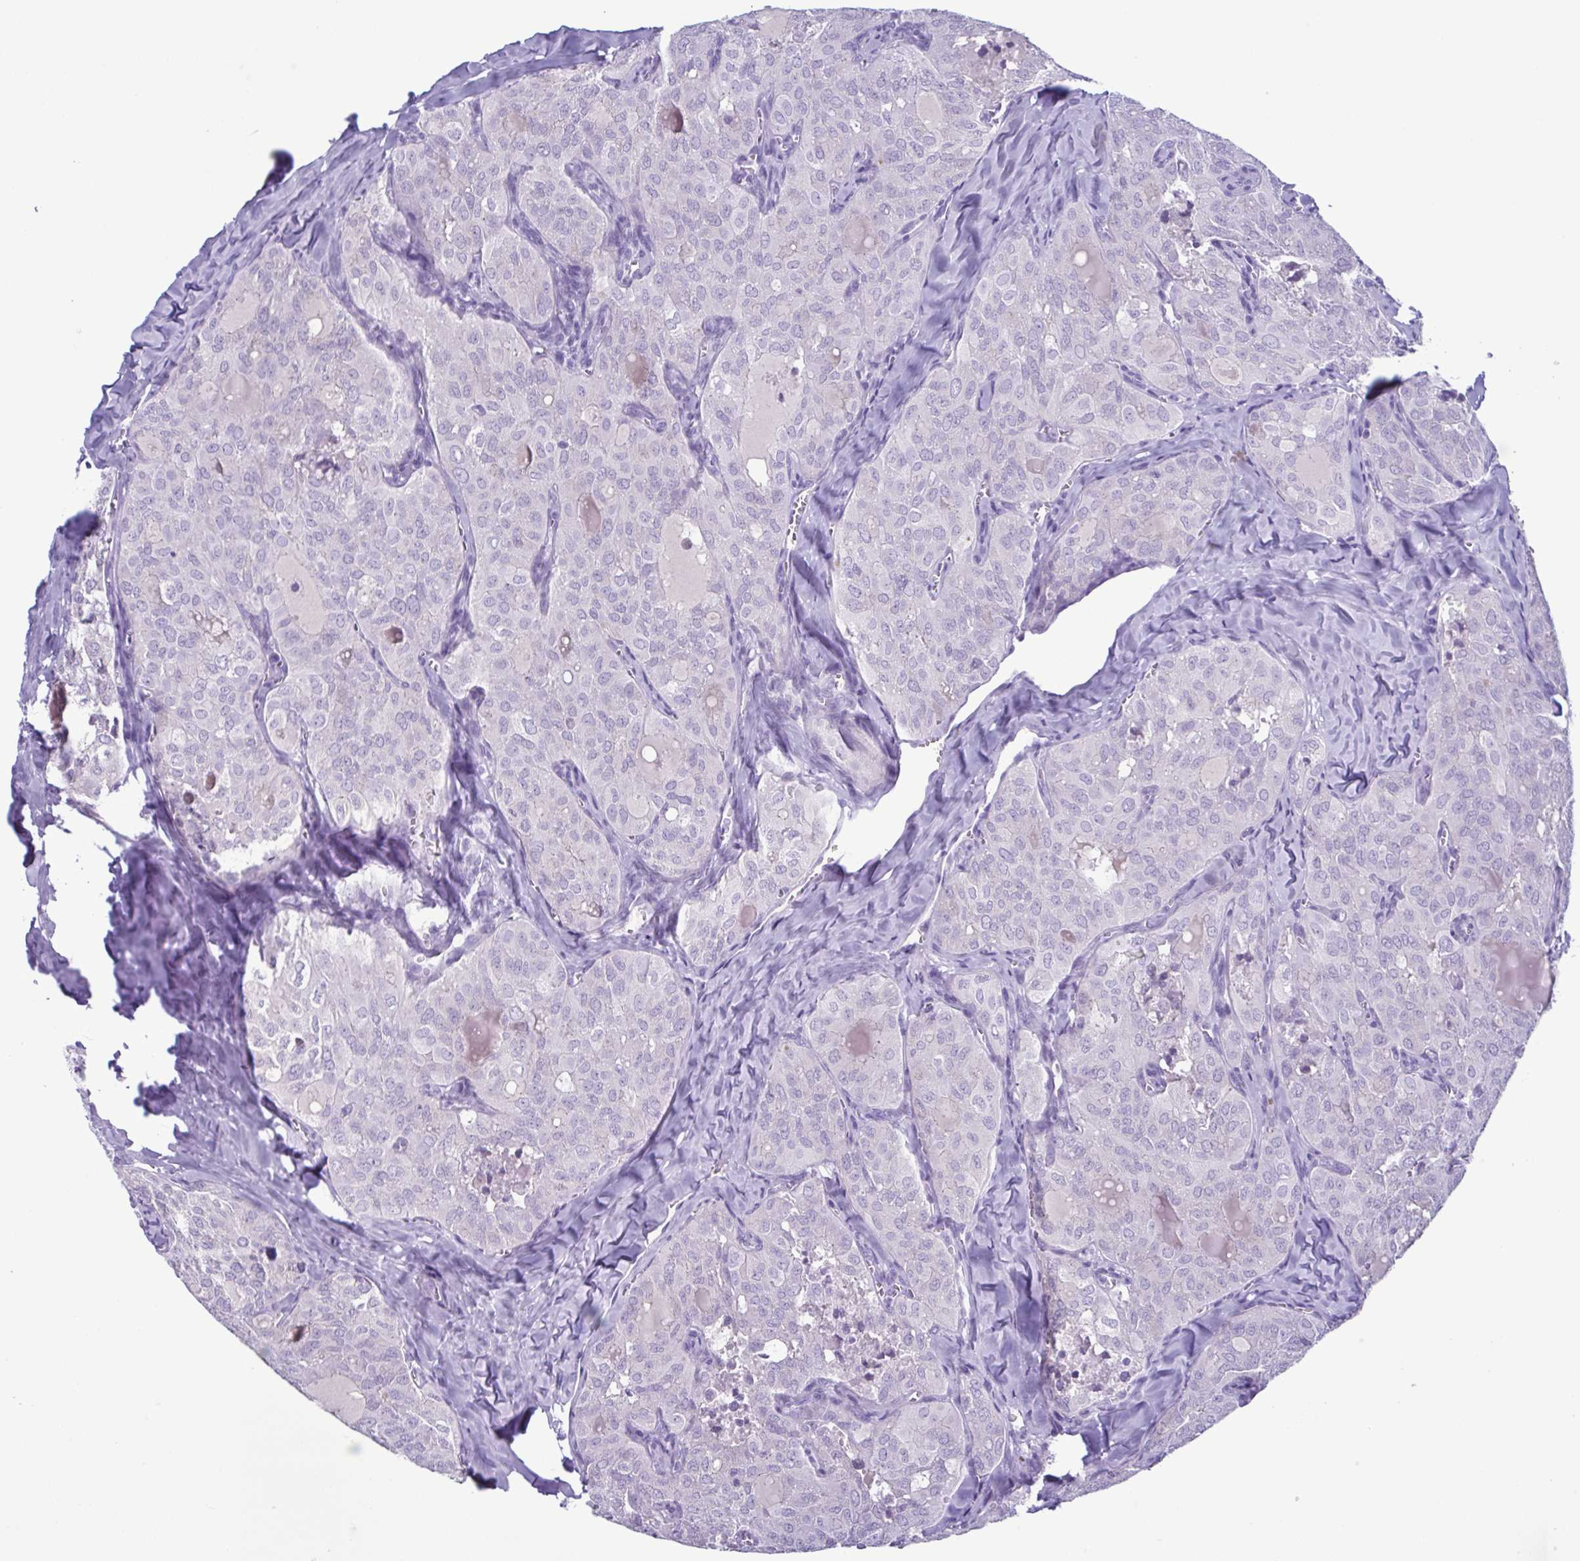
{"staining": {"intensity": "negative", "quantity": "none", "location": "none"}, "tissue": "thyroid cancer", "cell_type": "Tumor cells", "image_type": "cancer", "snomed": [{"axis": "morphology", "description": "Follicular adenoma carcinoma, NOS"}, {"axis": "topography", "description": "Thyroid gland"}], "caption": "High power microscopy micrograph of an IHC histopathology image of thyroid follicular adenoma carcinoma, revealing no significant staining in tumor cells.", "gene": "INAFM1", "patient": {"sex": "male", "age": 75}}